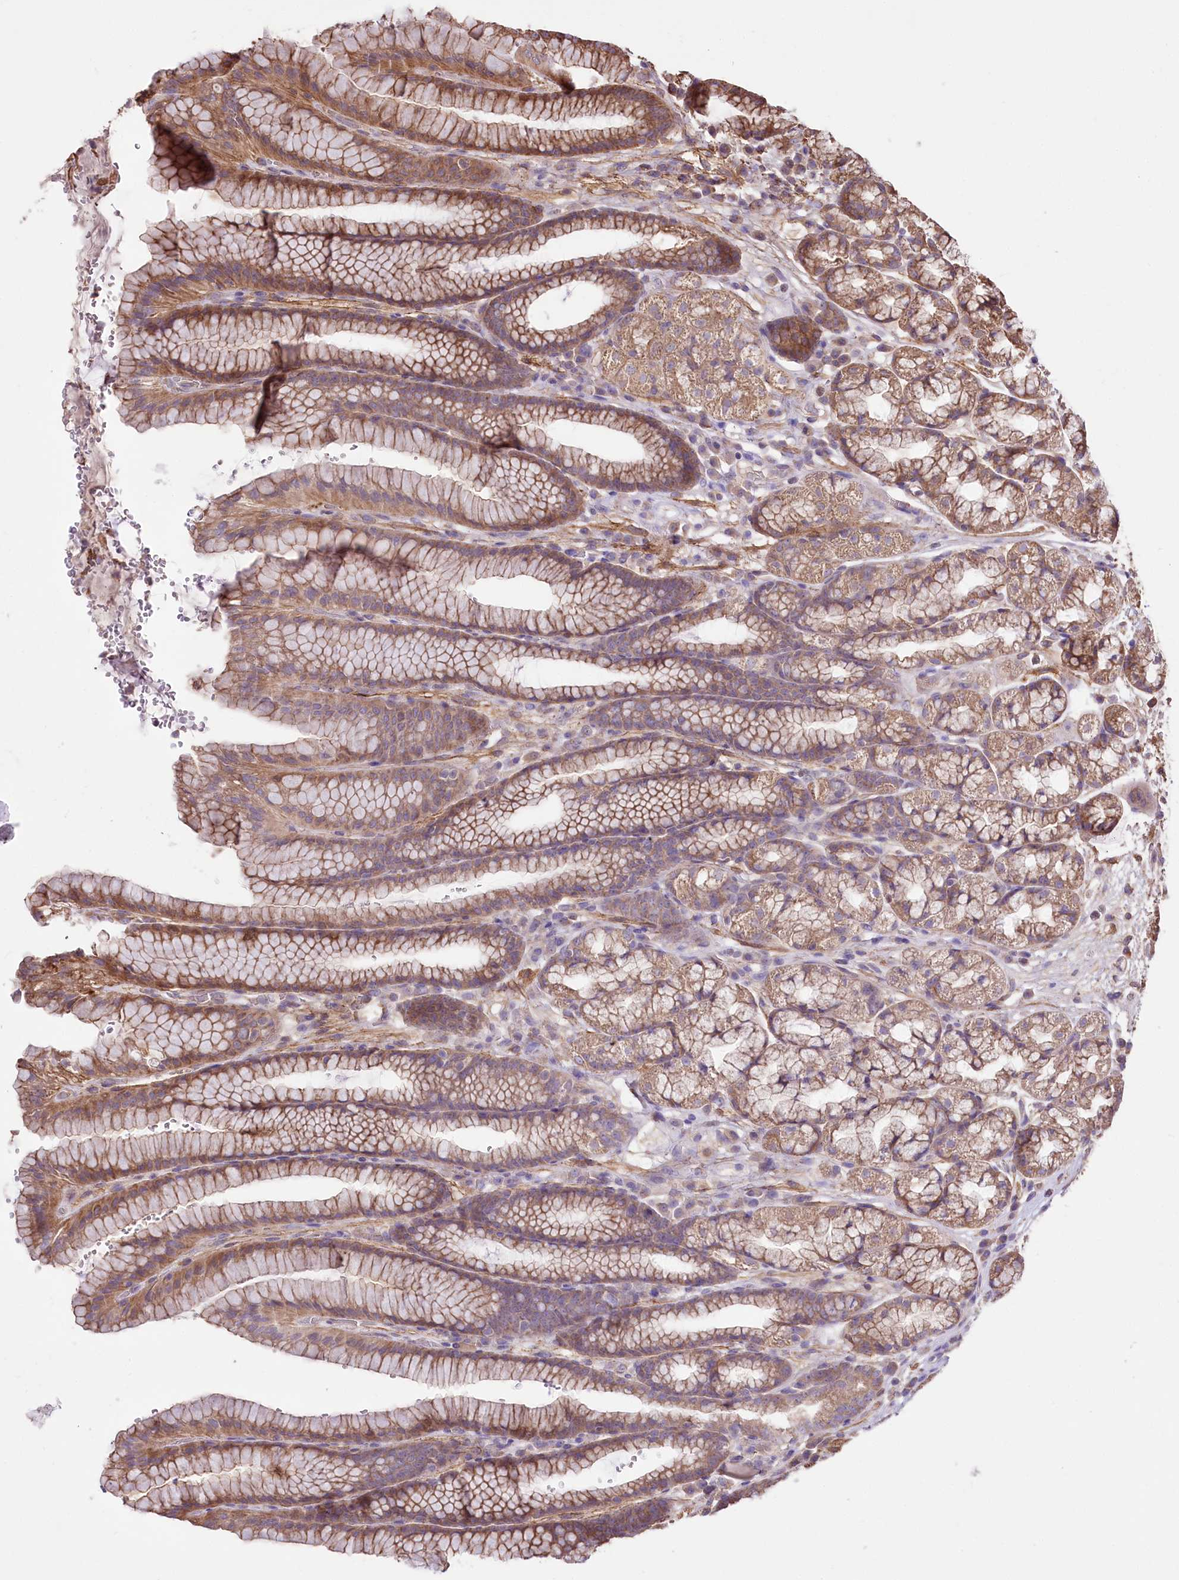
{"staining": {"intensity": "strong", "quantity": "25%-75%", "location": "cytoplasmic/membranous"}, "tissue": "stomach", "cell_type": "Glandular cells", "image_type": "normal", "snomed": [{"axis": "morphology", "description": "Normal tissue, NOS"}, {"axis": "morphology", "description": "Adenocarcinoma, NOS"}, {"axis": "topography", "description": "Stomach"}], "caption": "The micrograph demonstrates a brown stain indicating the presence of a protein in the cytoplasmic/membranous of glandular cells in stomach. (Stains: DAB in brown, nuclei in blue, Microscopy: brightfield microscopy at high magnification).", "gene": "WWC1", "patient": {"sex": "male", "age": 57}}